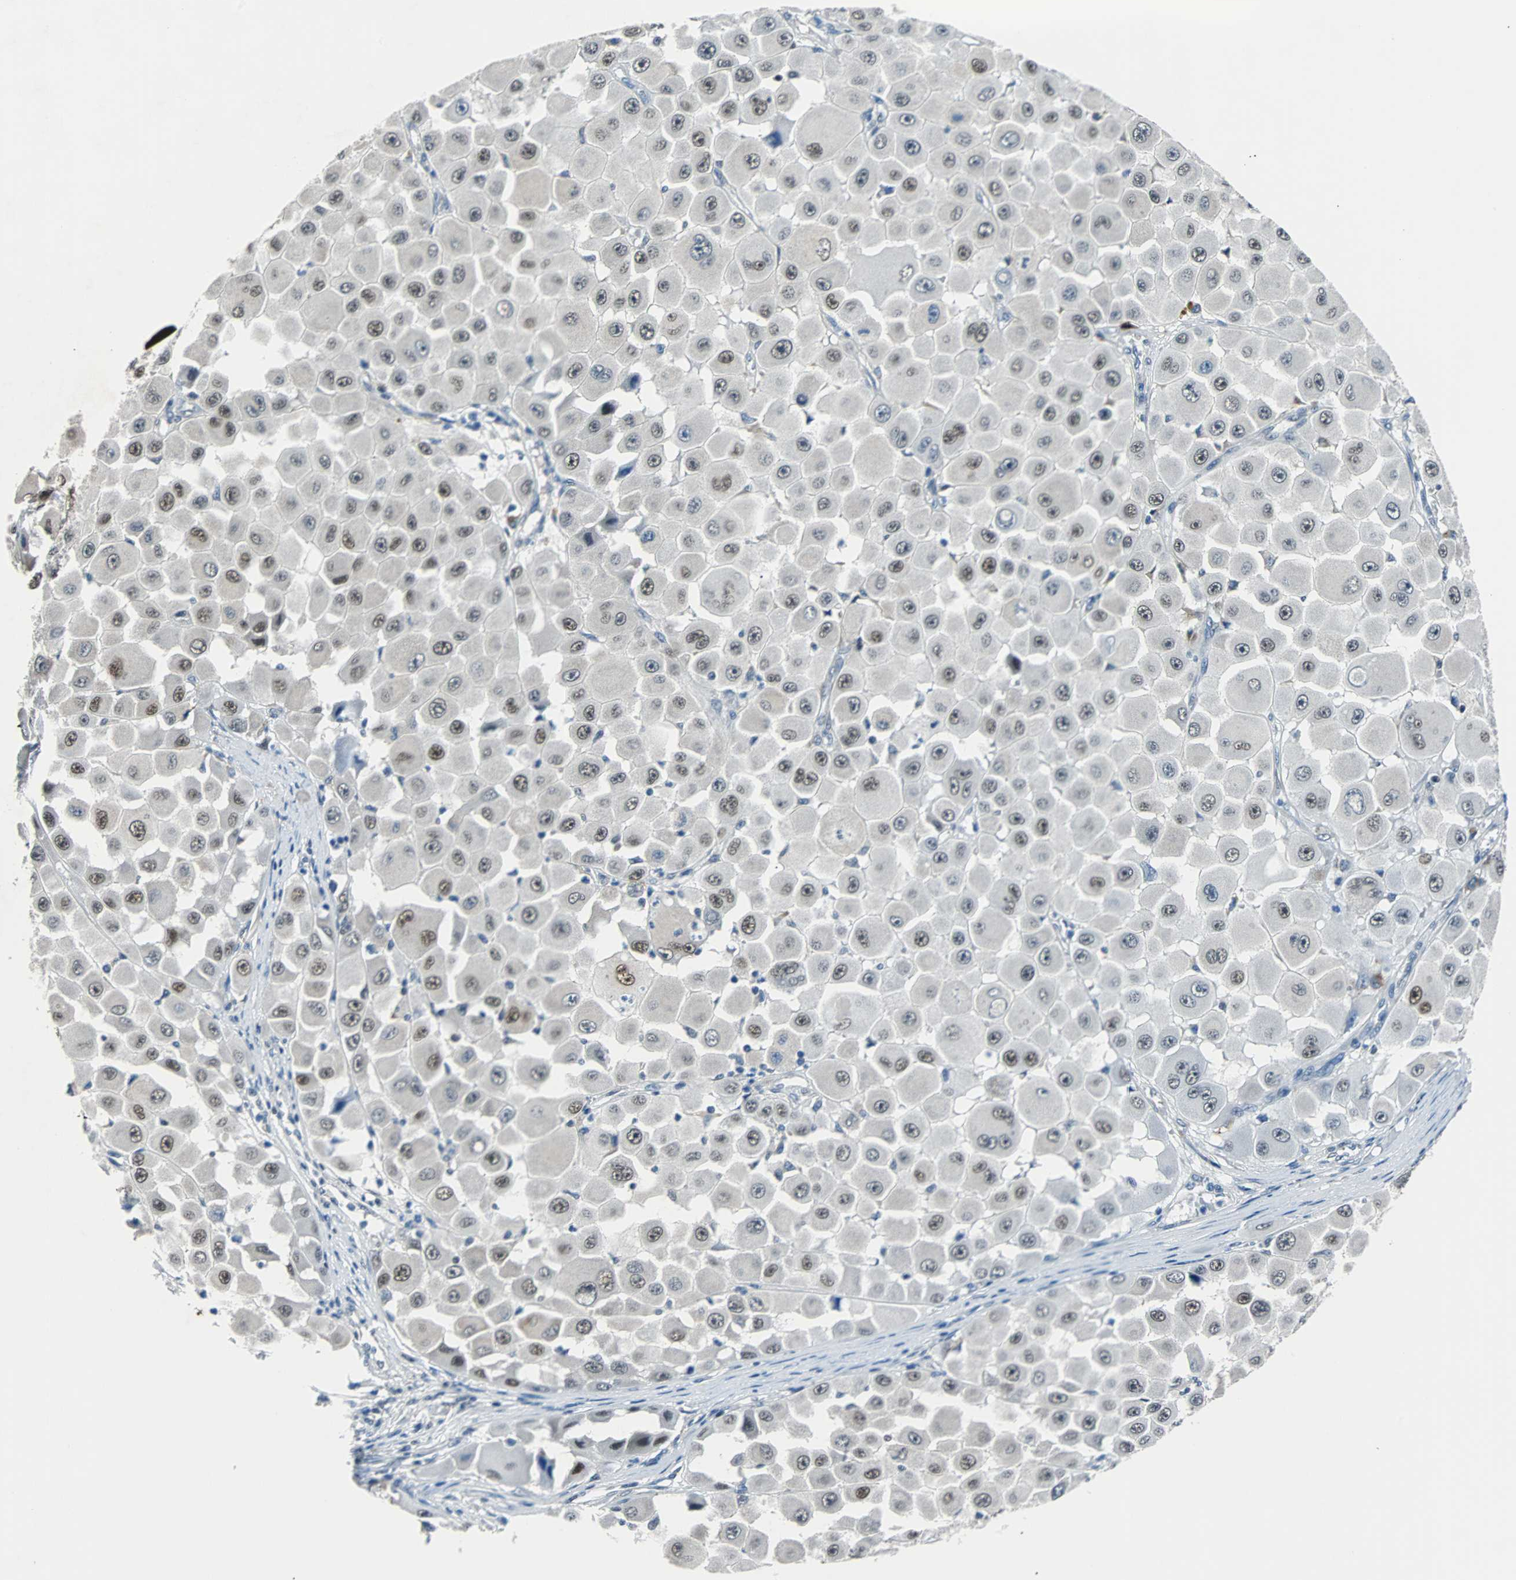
{"staining": {"intensity": "weak", "quantity": "25%-75%", "location": "nuclear"}, "tissue": "melanoma", "cell_type": "Tumor cells", "image_type": "cancer", "snomed": [{"axis": "morphology", "description": "Malignant melanoma, NOS"}, {"axis": "topography", "description": "Skin"}], "caption": "A high-resolution image shows immunohistochemistry (IHC) staining of malignant melanoma, which reveals weak nuclear expression in about 25%-75% of tumor cells.", "gene": "USP28", "patient": {"sex": "female", "age": 81}}